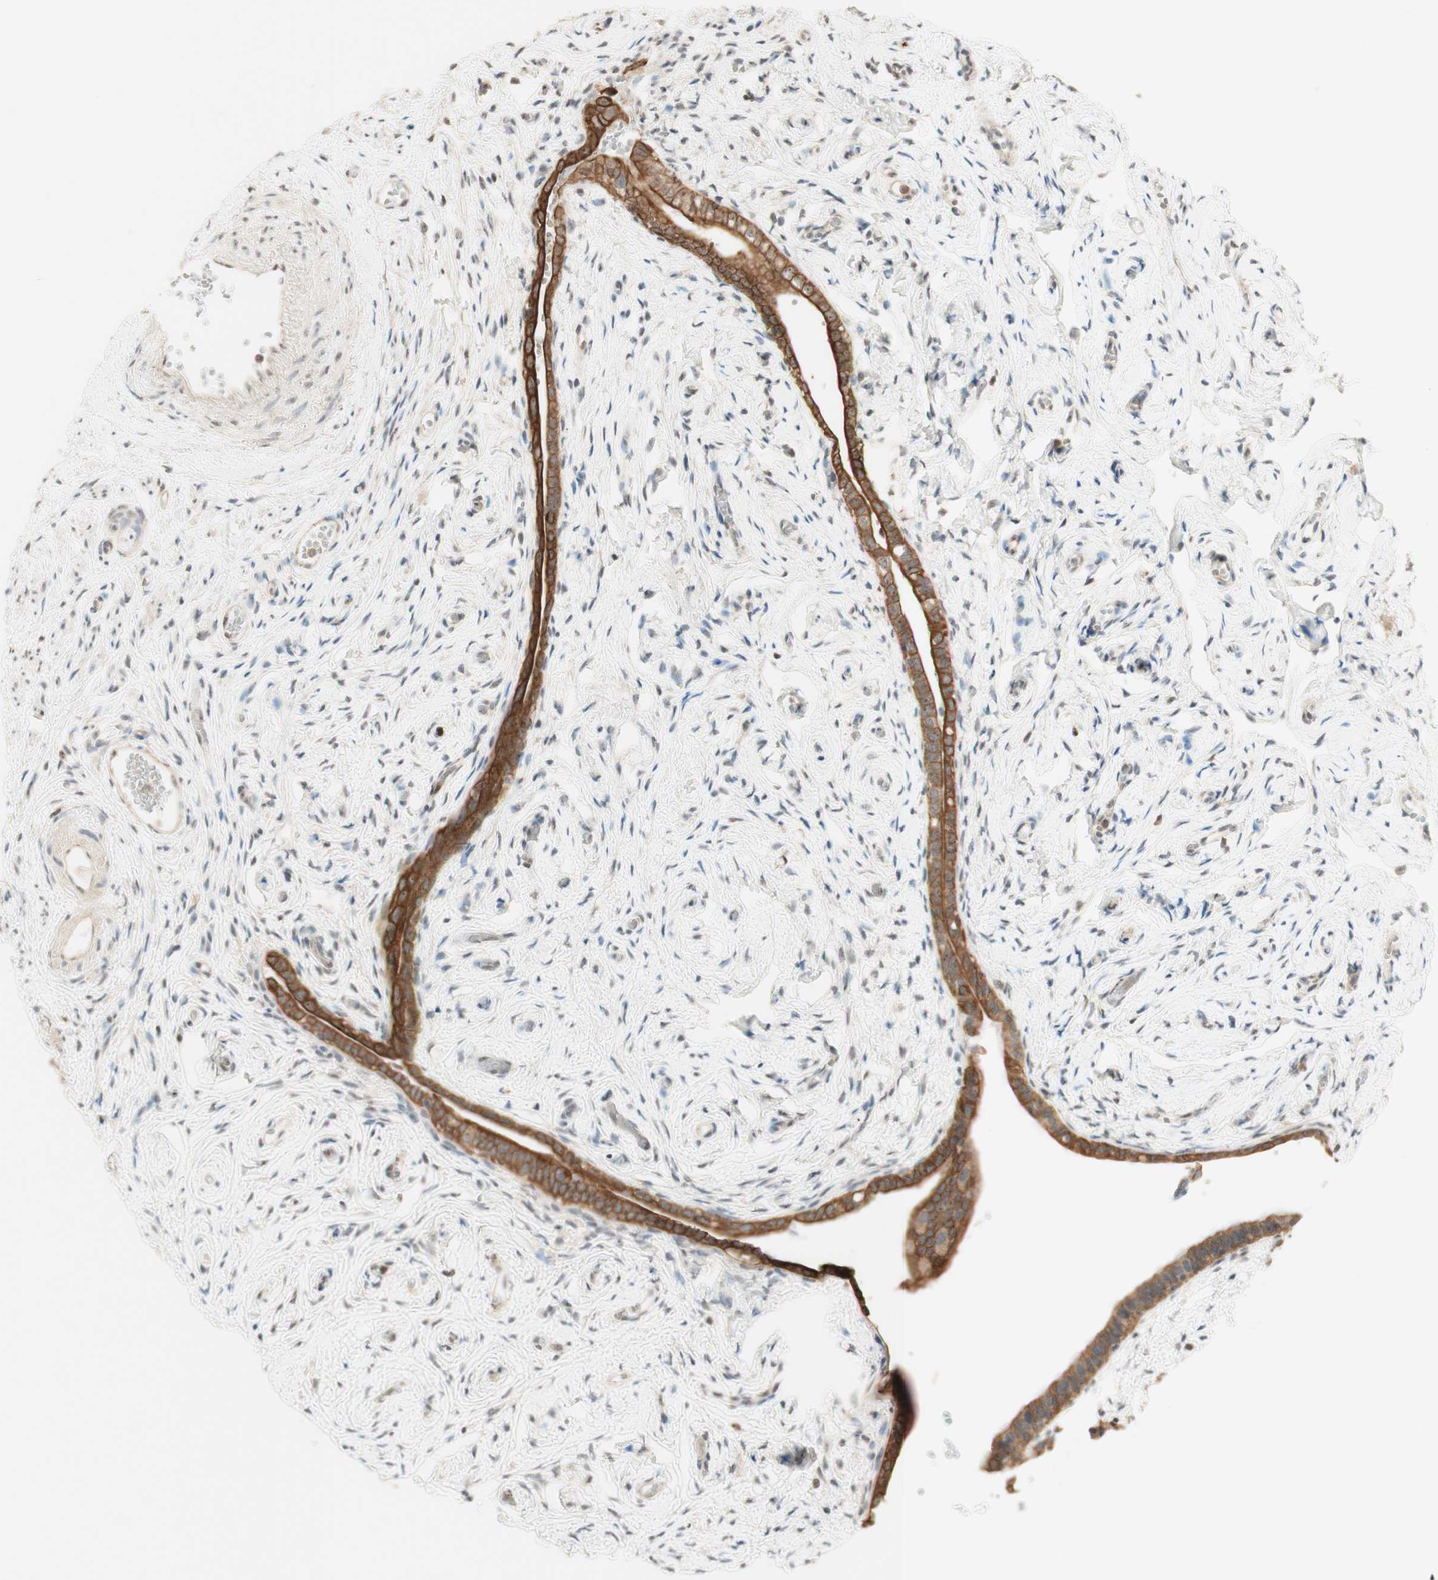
{"staining": {"intensity": "moderate", "quantity": ">75%", "location": "cytoplasmic/membranous"}, "tissue": "fallopian tube", "cell_type": "Glandular cells", "image_type": "normal", "snomed": [{"axis": "morphology", "description": "Normal tissue, NOS"}, {"axis": "topography", "description": "Fallopian tube"}], "caption": "Glandular cells display moderate cytoplasmic/membranous expression in approximately >75% of cells in normal fallopian tube.", "gene": "SPINT2", "patient": {"sex": "female", "age": 71}}